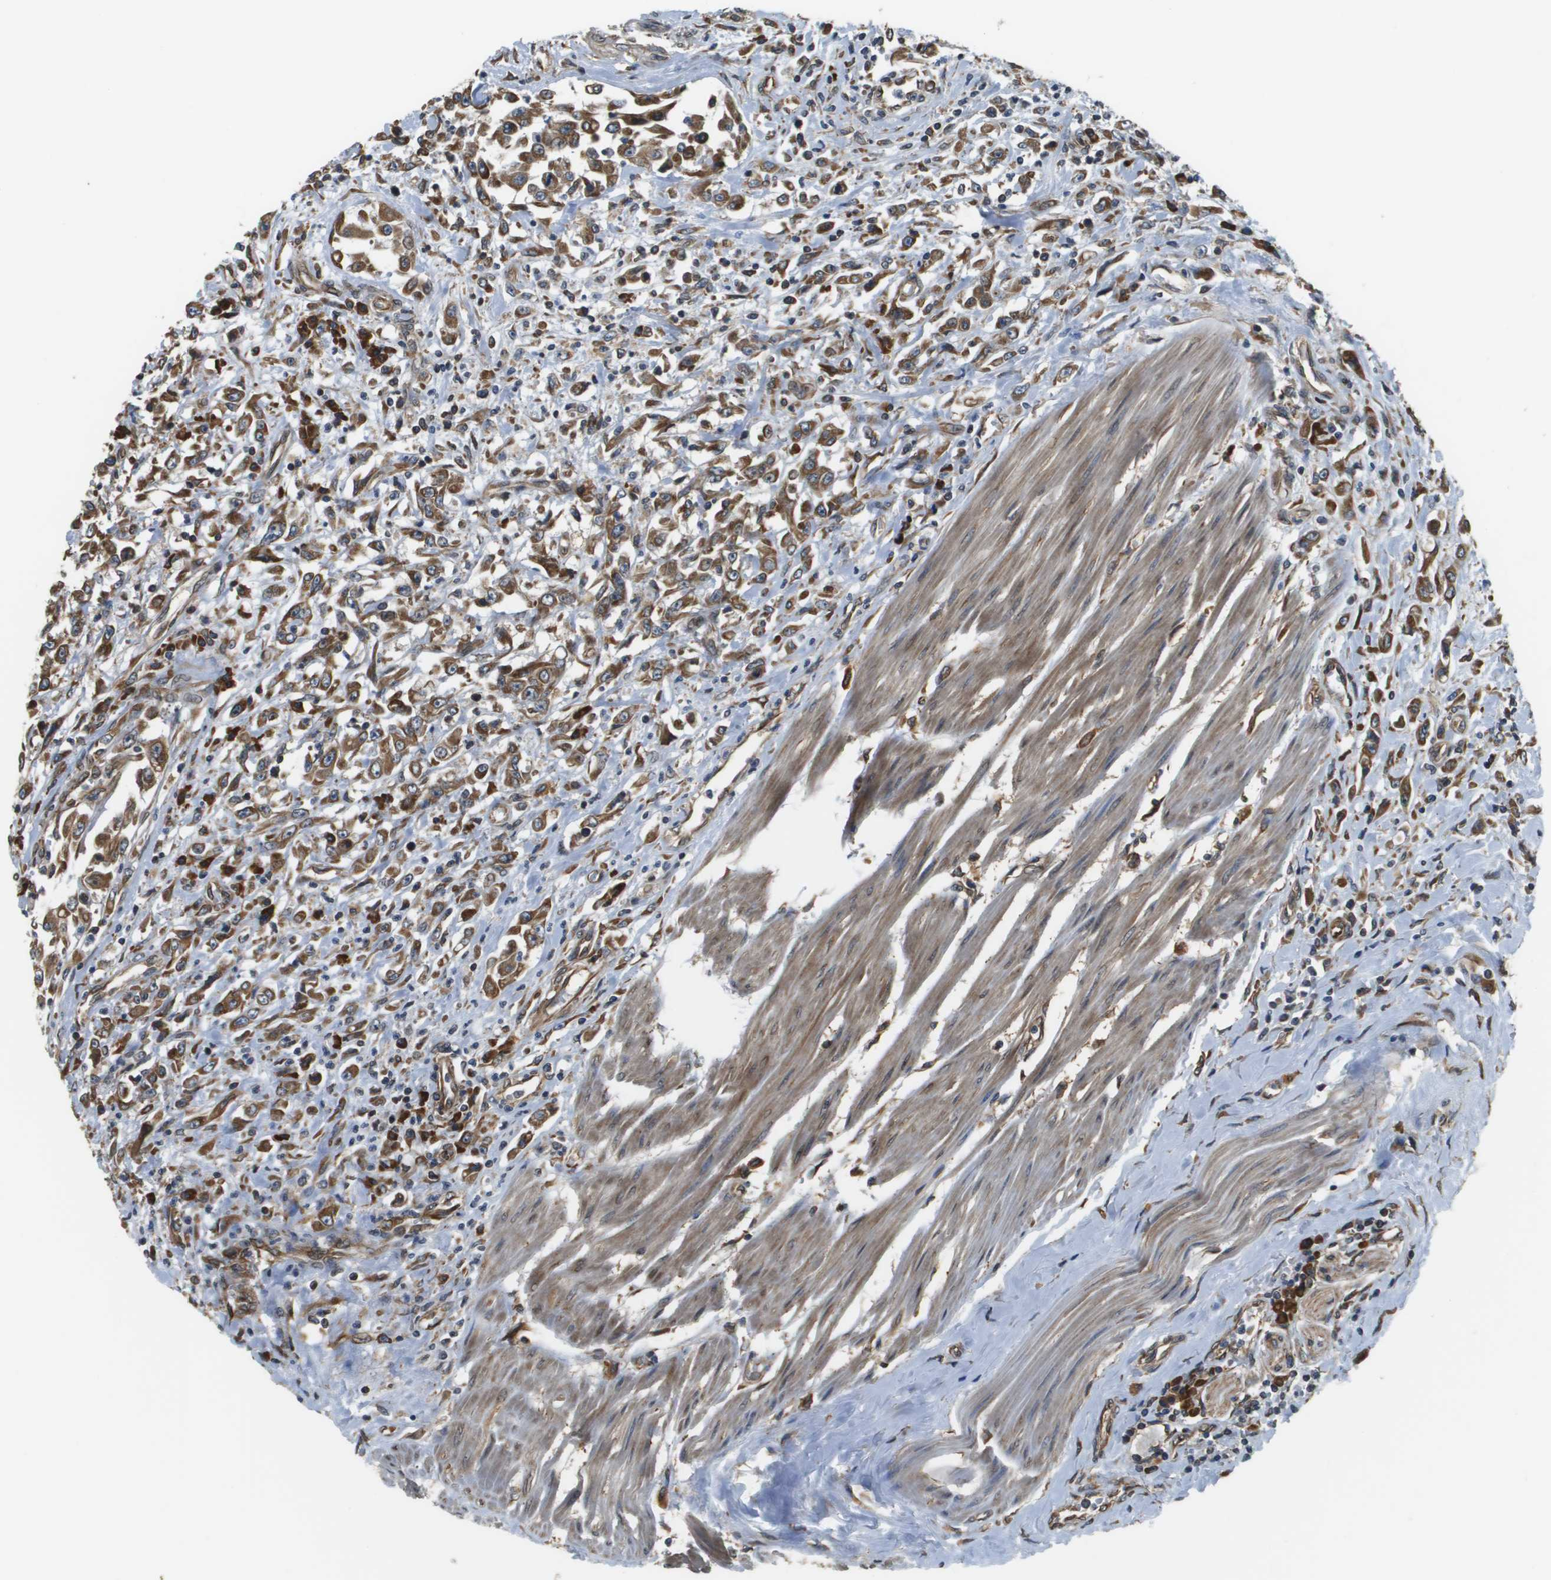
{"staining": {"intensity": "moderate", "quantity": ">75%", "location": "cytoplasmic/membranous"}, "tissue": "urothelial cancer", "cell_type": "Tumor cells", "image_type": "cancer", "snomed": [{"axis": "morphology", "description": "Urothelial carcinoma, High grade"}, {"axis": "topography", "description": "Urinary bladder"}], "caption": "A photomicrograph of human high-grade urothelial carcinoma stained for a protein shows moderate cytoplasmic/membranous brown staining in tumor cells. Immunohistochemistry stains the protein in brown and the nuclei are stained blue.", "gene": "SEC62", "patient": {"sex": "male", "age": 46}}